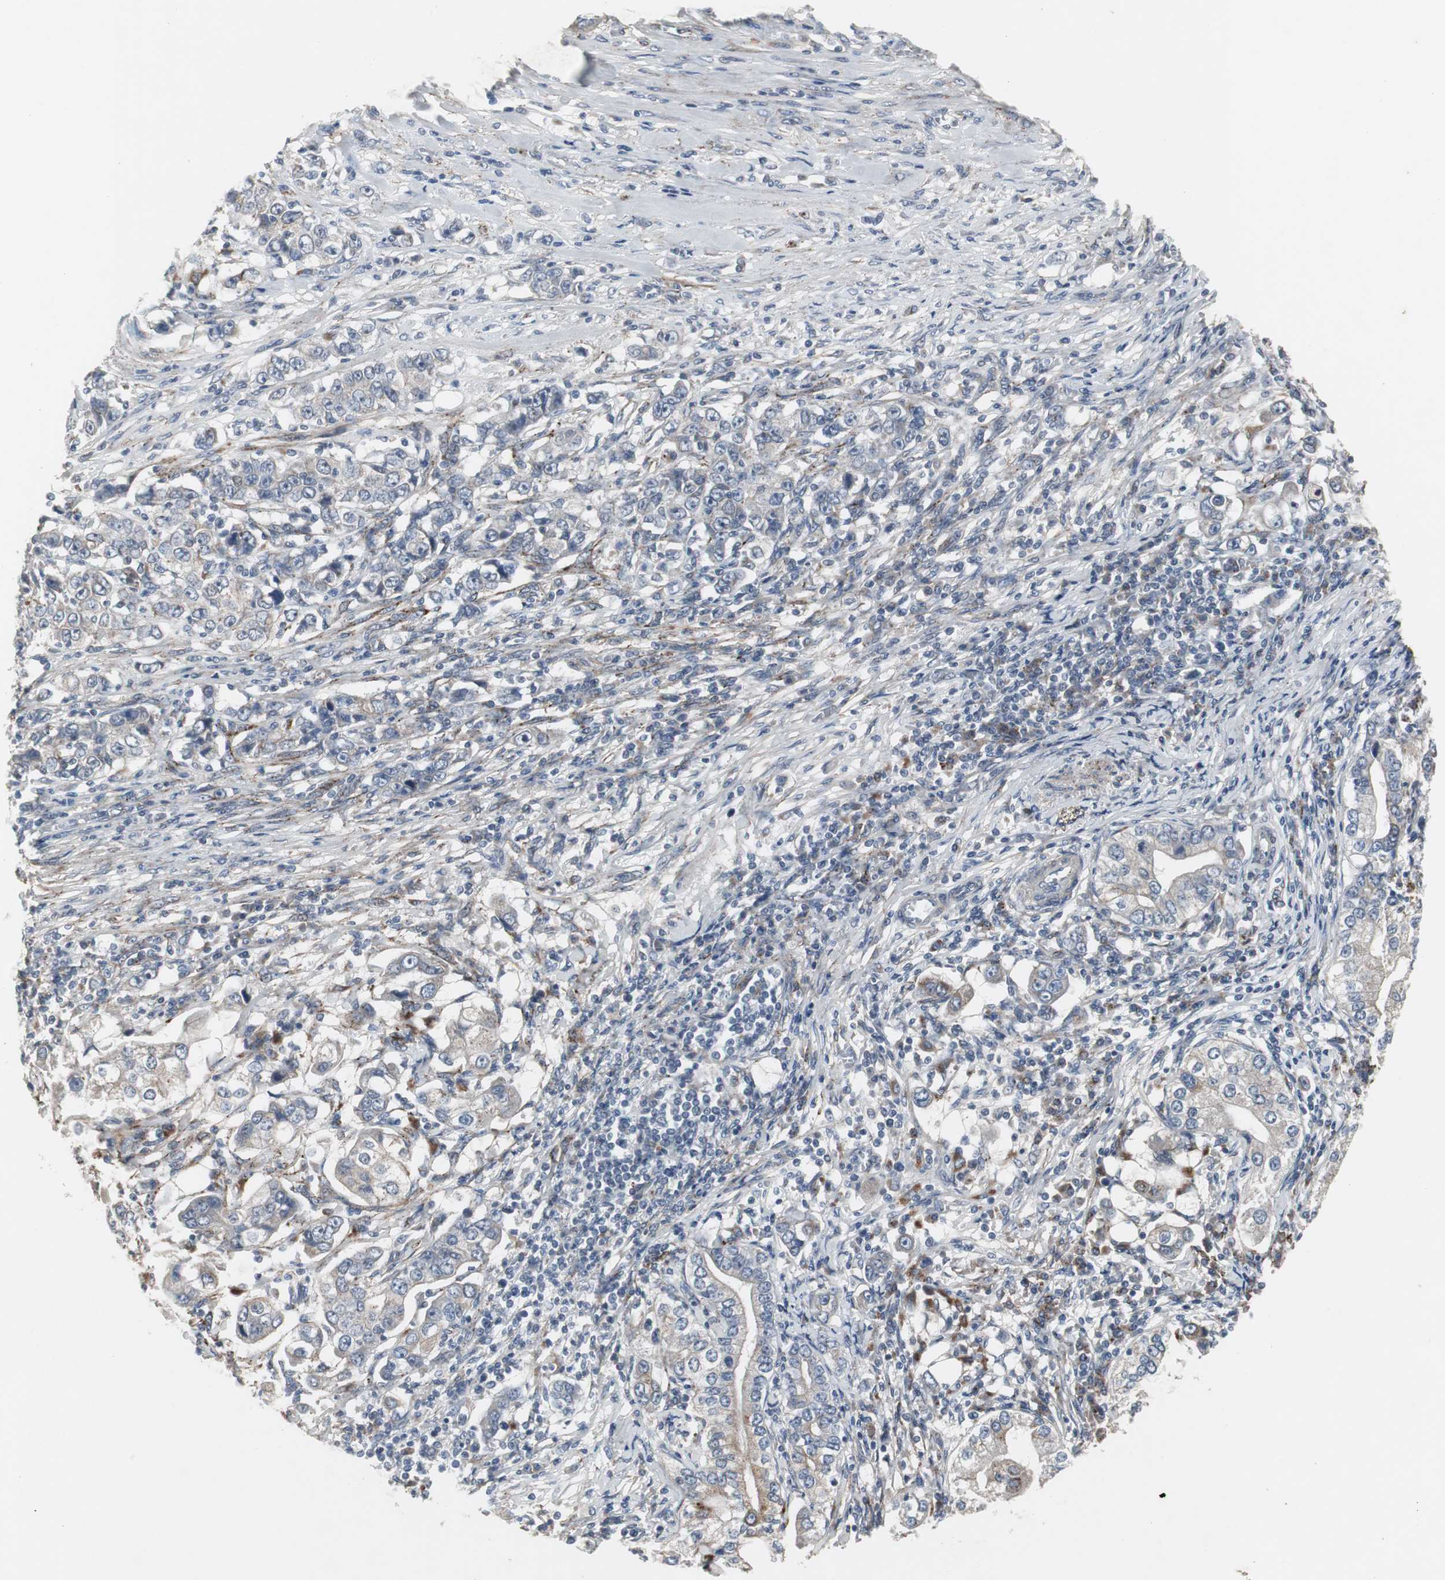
{"staining": {"intensity": "moderate", "quantity": "25%-75%", "location": "cytoplasmic/membranous"}, "tissue": "stomach cancer", "cell_type": "Tumor cells", "image_type": "cancer", "snomed": [{"axis": "morphology", "description": "Adenocarcinoma, NOS"}, {"axis": "topography", "description": "Stomach, lower"}], "caption": "Protein analysis of adenocarcinoma (stomach) tissue displays moderate cytoplasmic/membranous positivity in approximately 25%-75% of tumor cells. (brown staining indicates protein expression, while blue staining denotes nuclei).", "gene": "GBA1", "patient": {"sex": "female", "age": 72}}